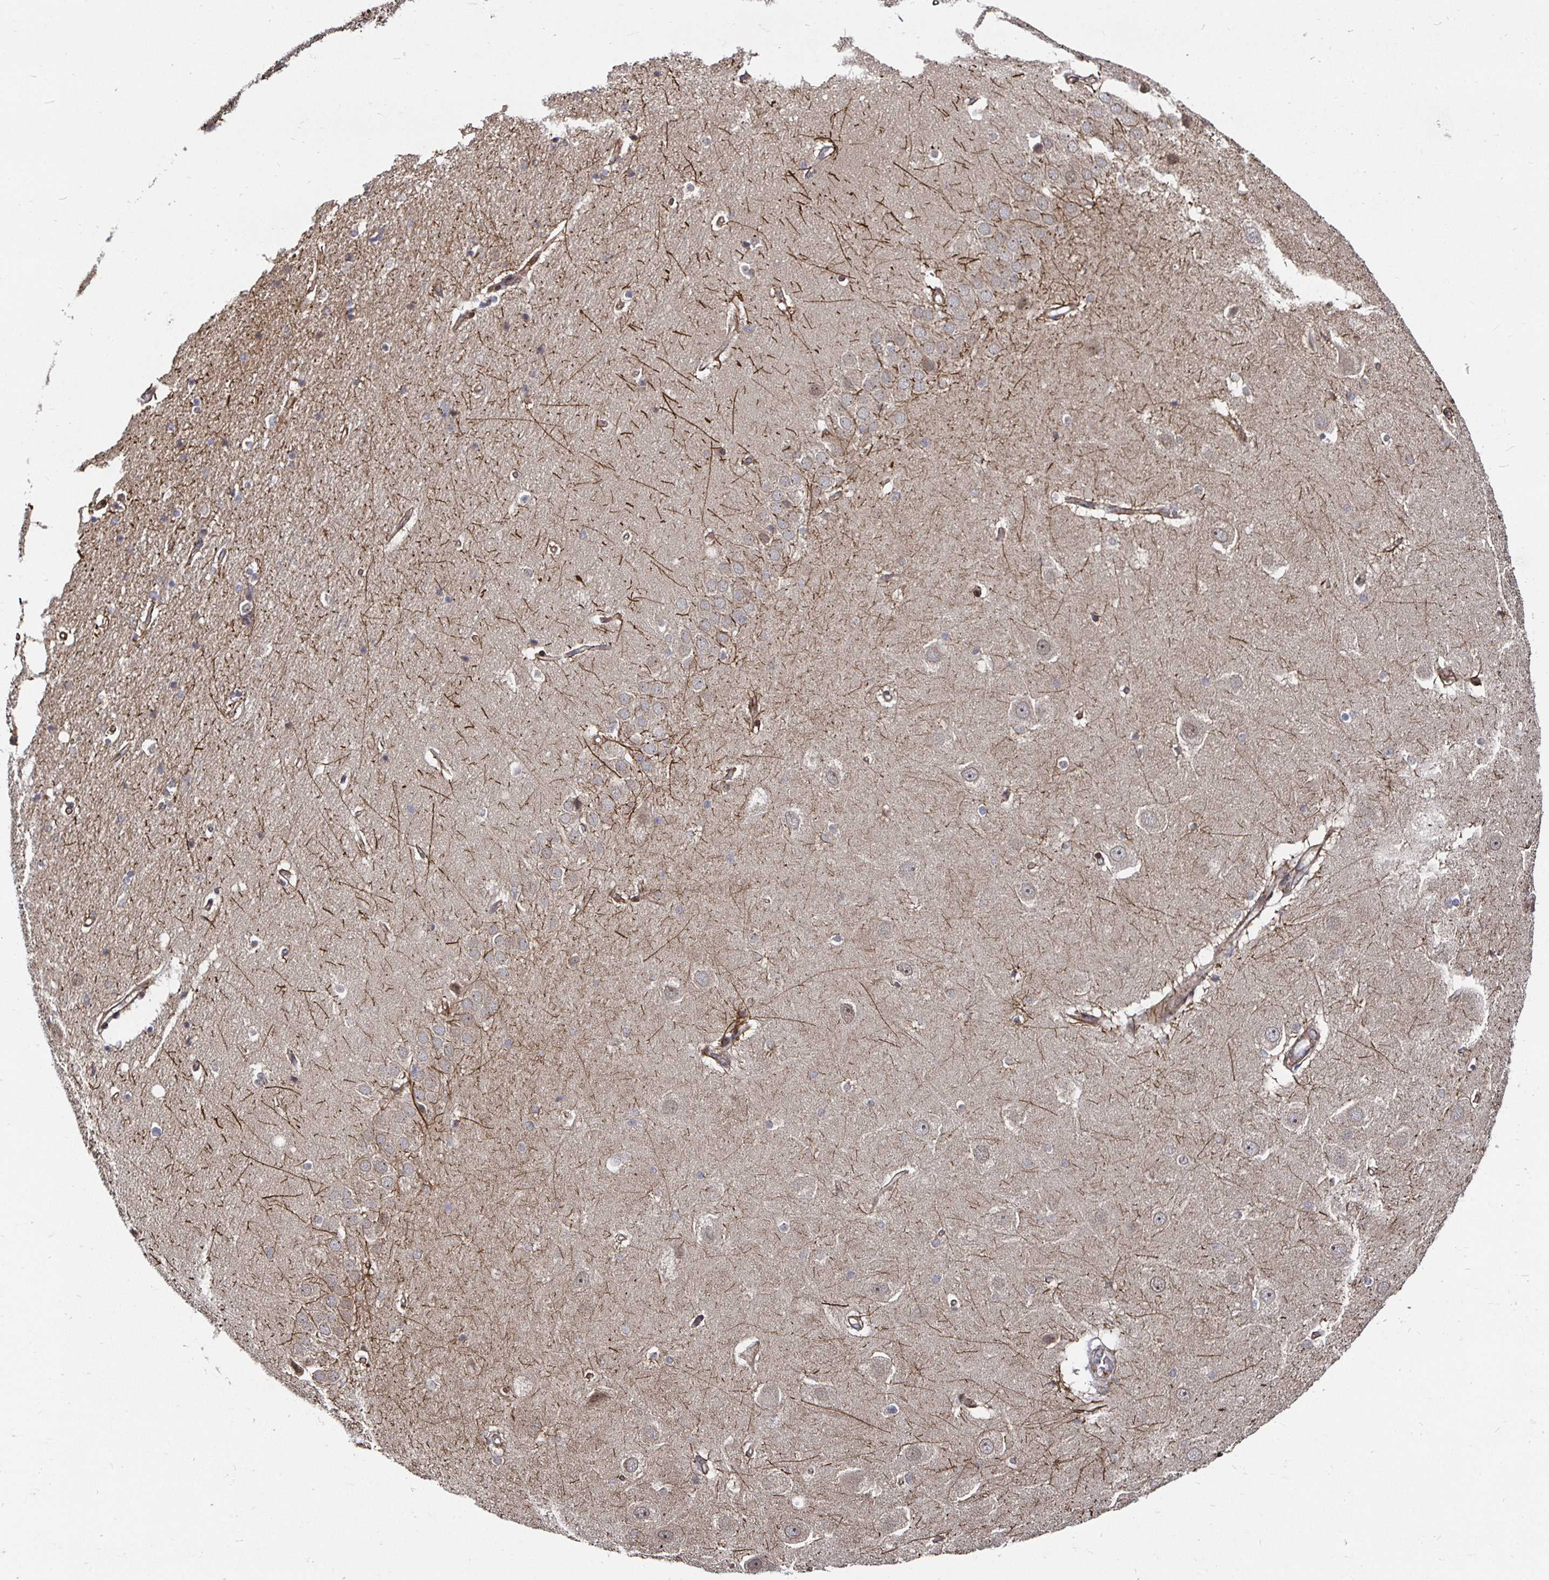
{"staining": {"intensity": "weak", "quantity": "<25%", "location": "cytoplasmic/membranous"}, "tissue": "hippocampus", "cell_type": "Glial cells", "image_type": "normal", "snomed": [{"axis": "morphology", "description": "Normal tissue, NOS"}, {"axis": "topography", "description": "Hippocampus"}], "caption": "This micrograph is of benign hippocampus stained with IHC to label a protein in brown with the nuclei are counter-stained blue. There is no positivity in glial cells. (DAB IHC visualized using brightfield microscopy, high magnification).", "gene": "TBKBP1", "patient": {"sex": "male", "age": 63}}